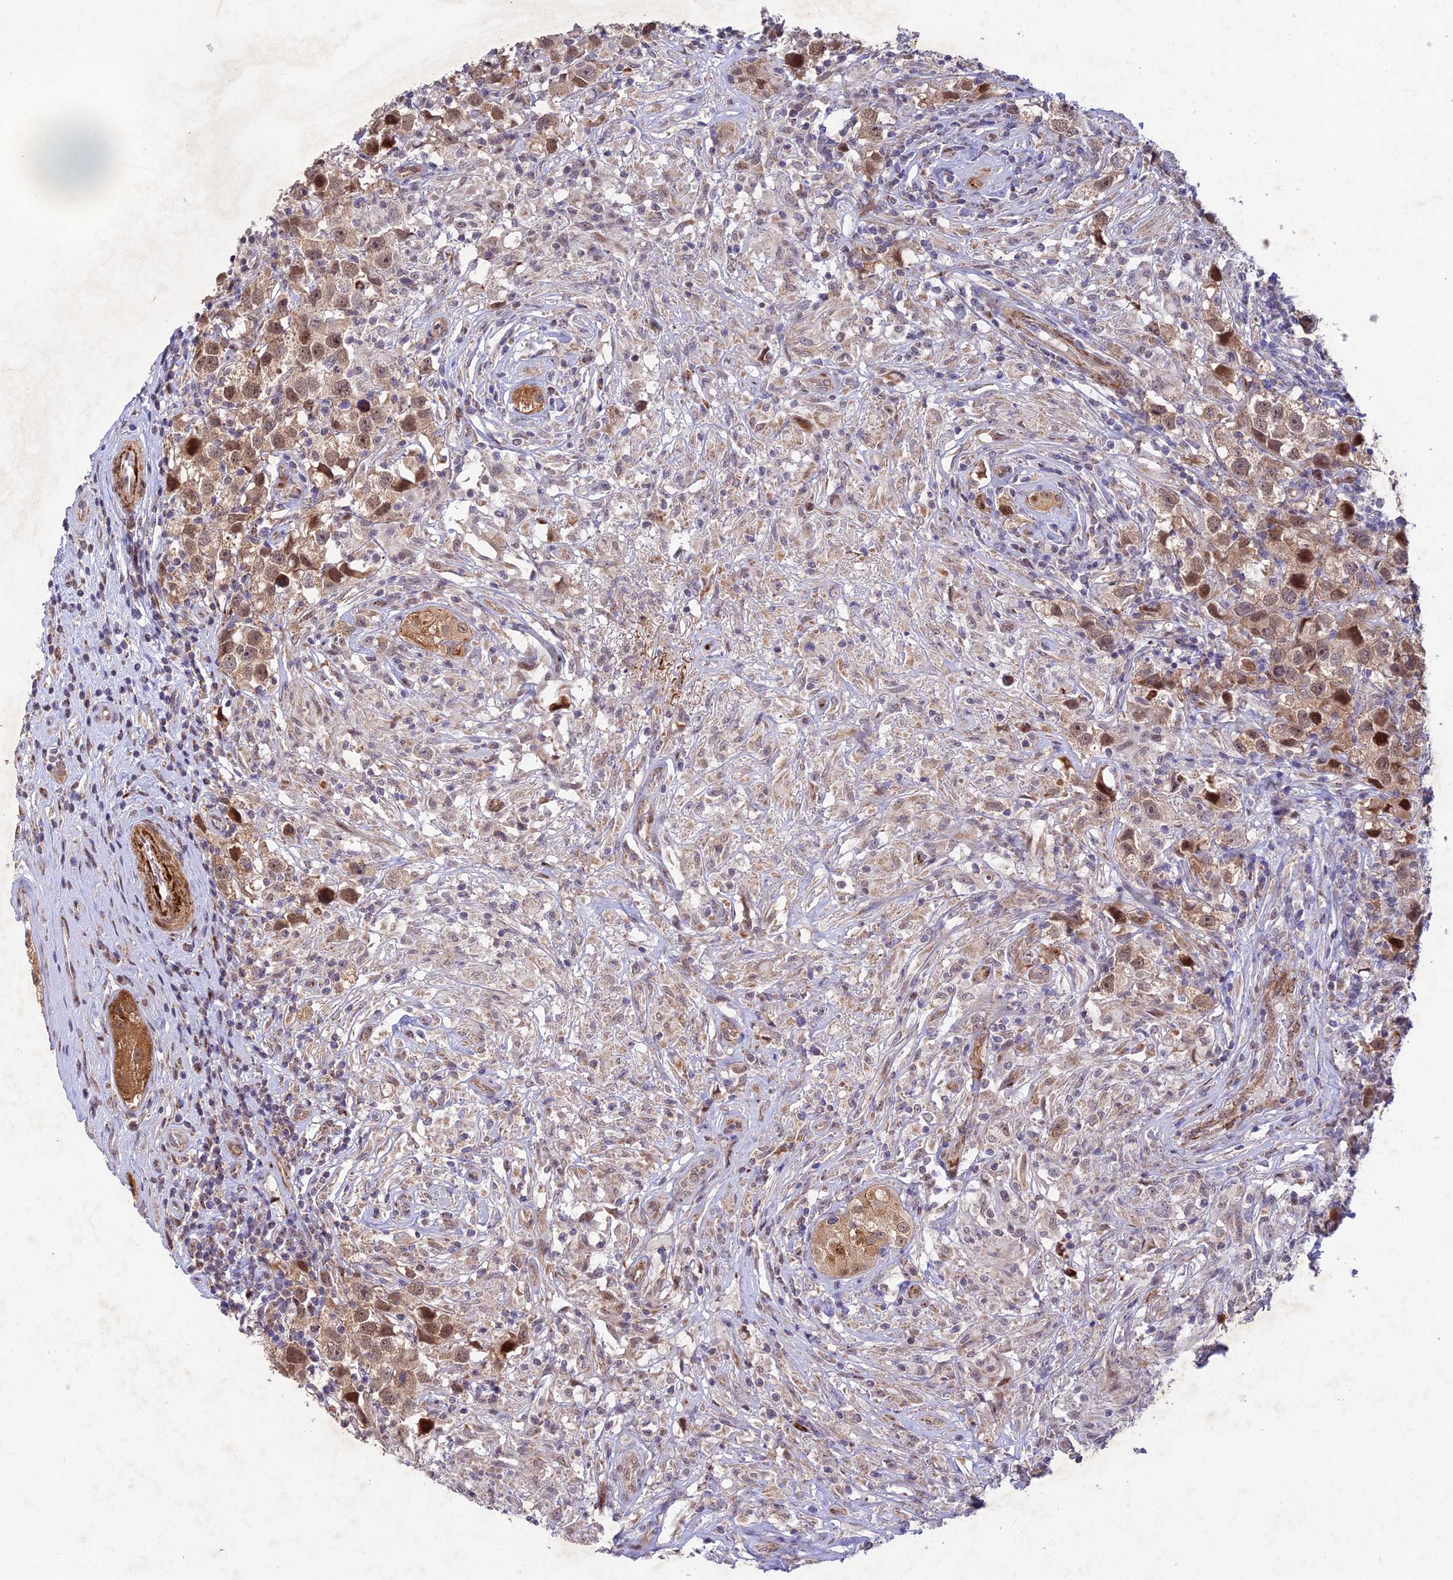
{"staining": {"intensity": "moderate", "quantity": ">75%", "location": "cytoplasmic/membranous,nuclear"}, "tissue": "testis cancer", "cell_type": "Tumor cells", "image_type": "cancer", "snomed": [{"axis": "morphology", "description": "Seminoma, NOS"}, {"axis": "topography", "description": "Testis"}], "caption": "IHC of testis seminoma shows medium levels of moderate cytoplasmic/membranous and nuclear staining in about >75% of tumor cells.", "gene": "WDR55", "patient": {"sex": "male", "age": 49}}